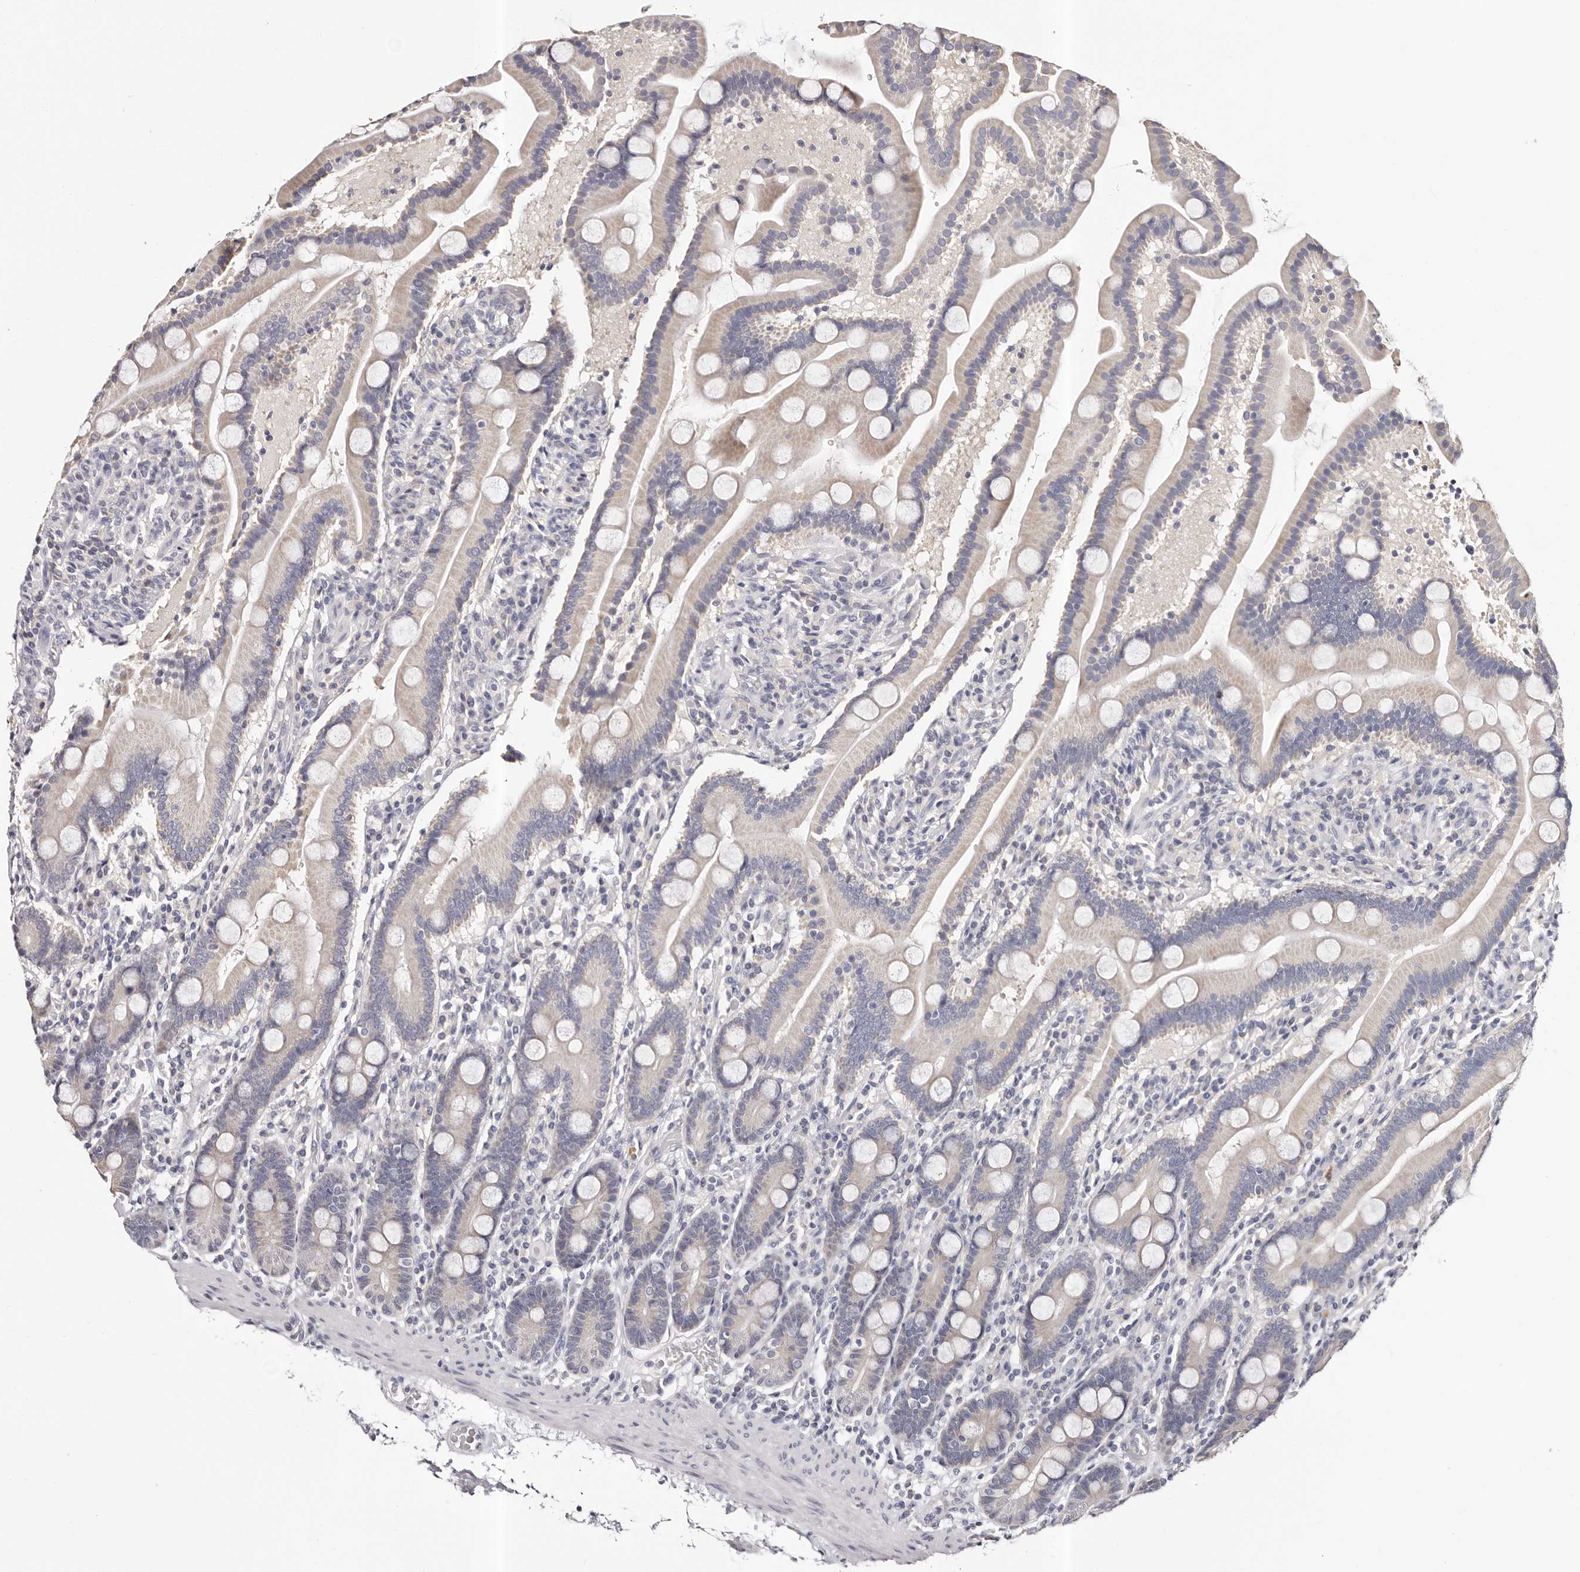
{"staining": {"intensity": "weak", "quantity": "<25%", "location": "cytoplasmic/membranous"}, "tissue": "duodenum", "cell_type": "Glandular cells", "image_type": "normal", "snomed": [{"axis": "morphology", "description": "Normal tissue, NOS"}, {"axis": "topography", "description": "Duodenum"}], "caption": "IHC of unremarkable duodenum reveals no staining in glandular cells.", "gene": "ROM1", "patient": {"sex": "male", "age": 55}}